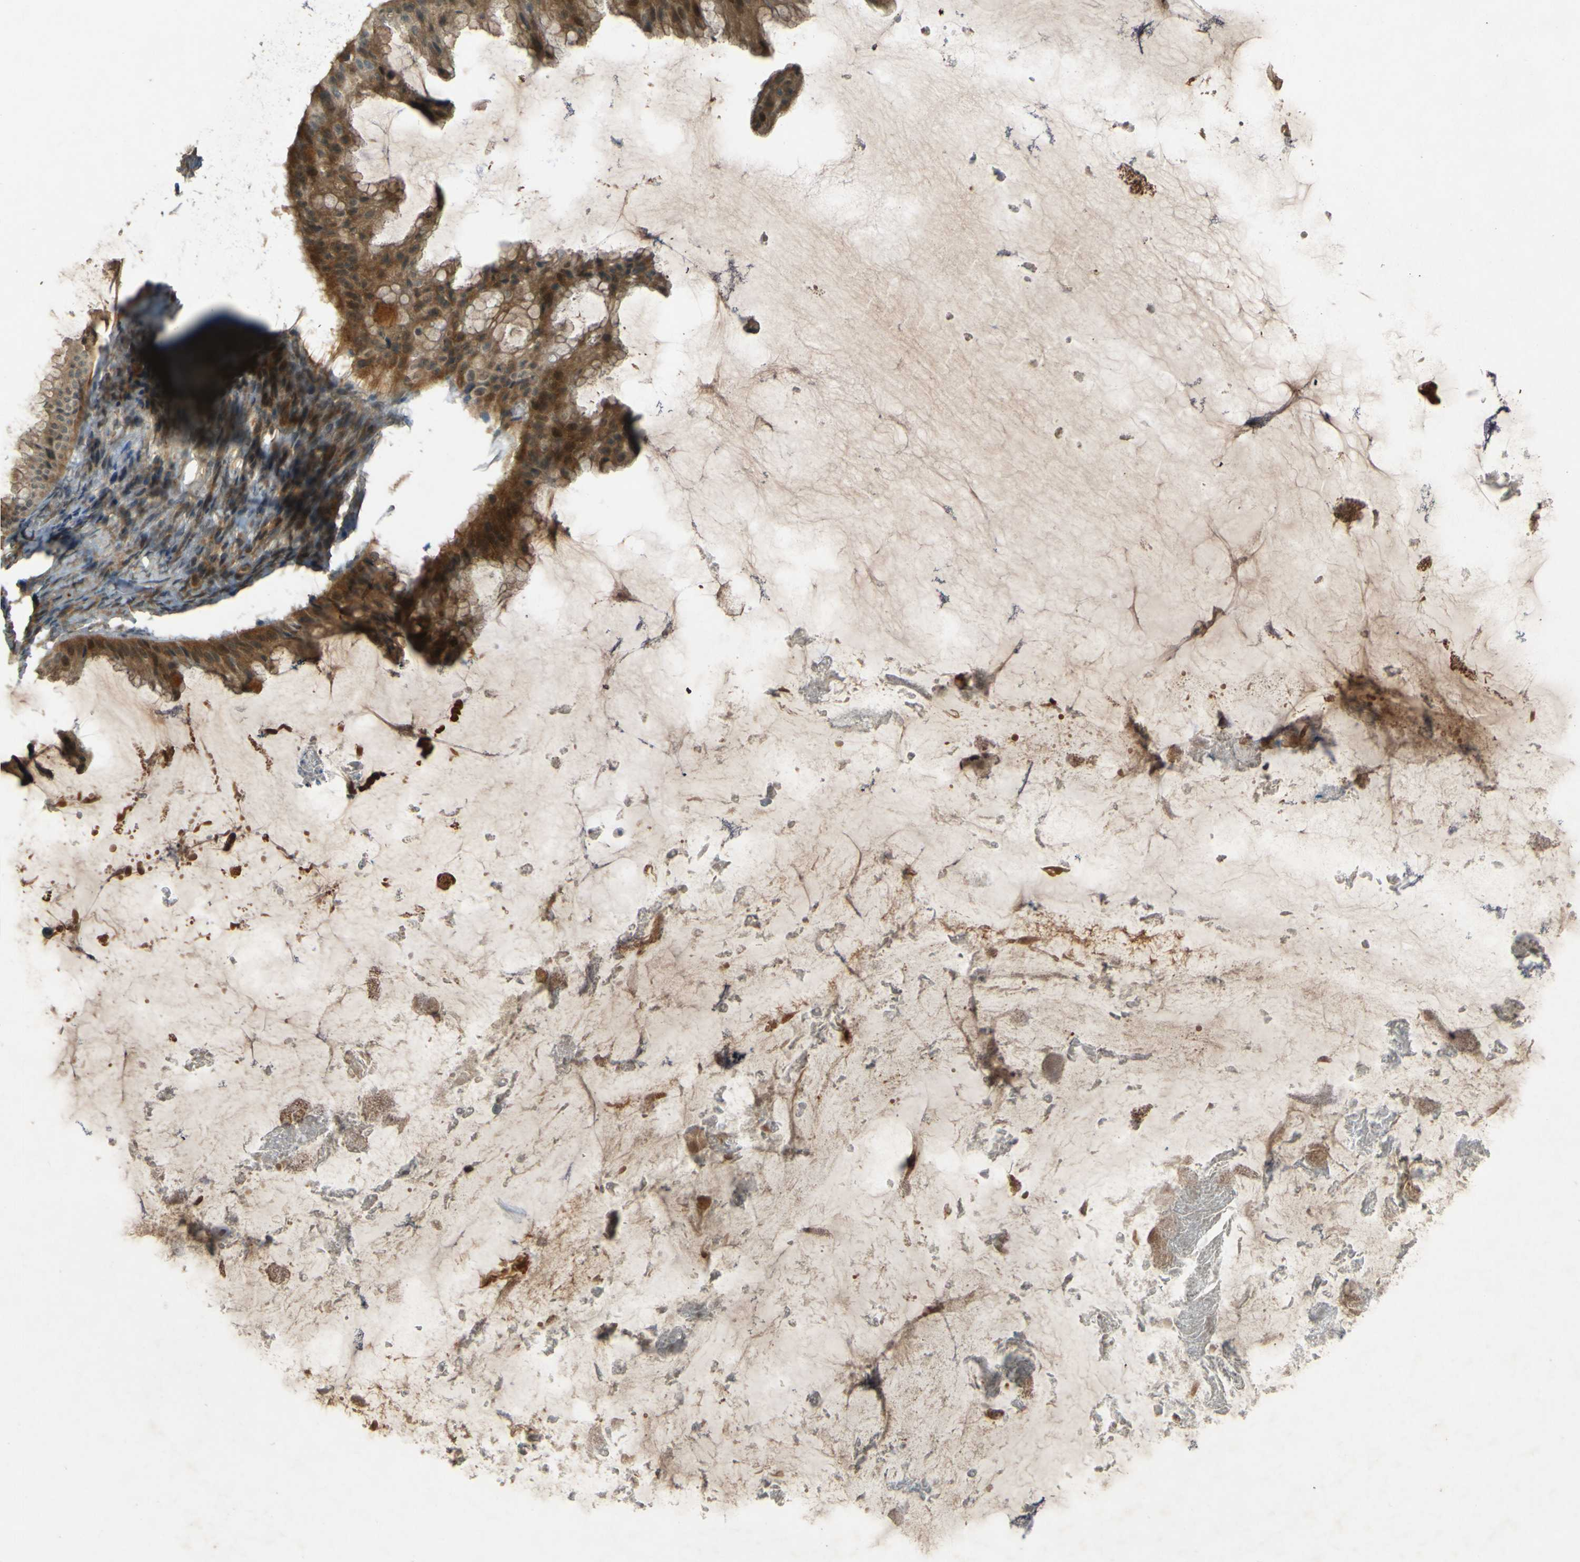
{"staining": {"intensity": "moderate", "quantity": ">75%", "location": "cytoplasmic/membranous"}, "tissue": "ovarian cancer", "cell_type": "Tumor cells", "image_type": "cancer", "snomed": [{"axis": "morphology", "description": "Cystadenocarcinoma, mucinous, NOS"}, {"axis": "topography", "description": "Ovary"}], "caption": "IHC (DAB (3,3'-diaminobenzidine)) staining of human mucinous cystadenocarcinoma (ovarian) demonstrates moderate cytoplasmic/membranous protein expression in approximately >75% of tumor cells.", "gene": "MPDZ", "patient": {"sex": "female", "age": 61}}